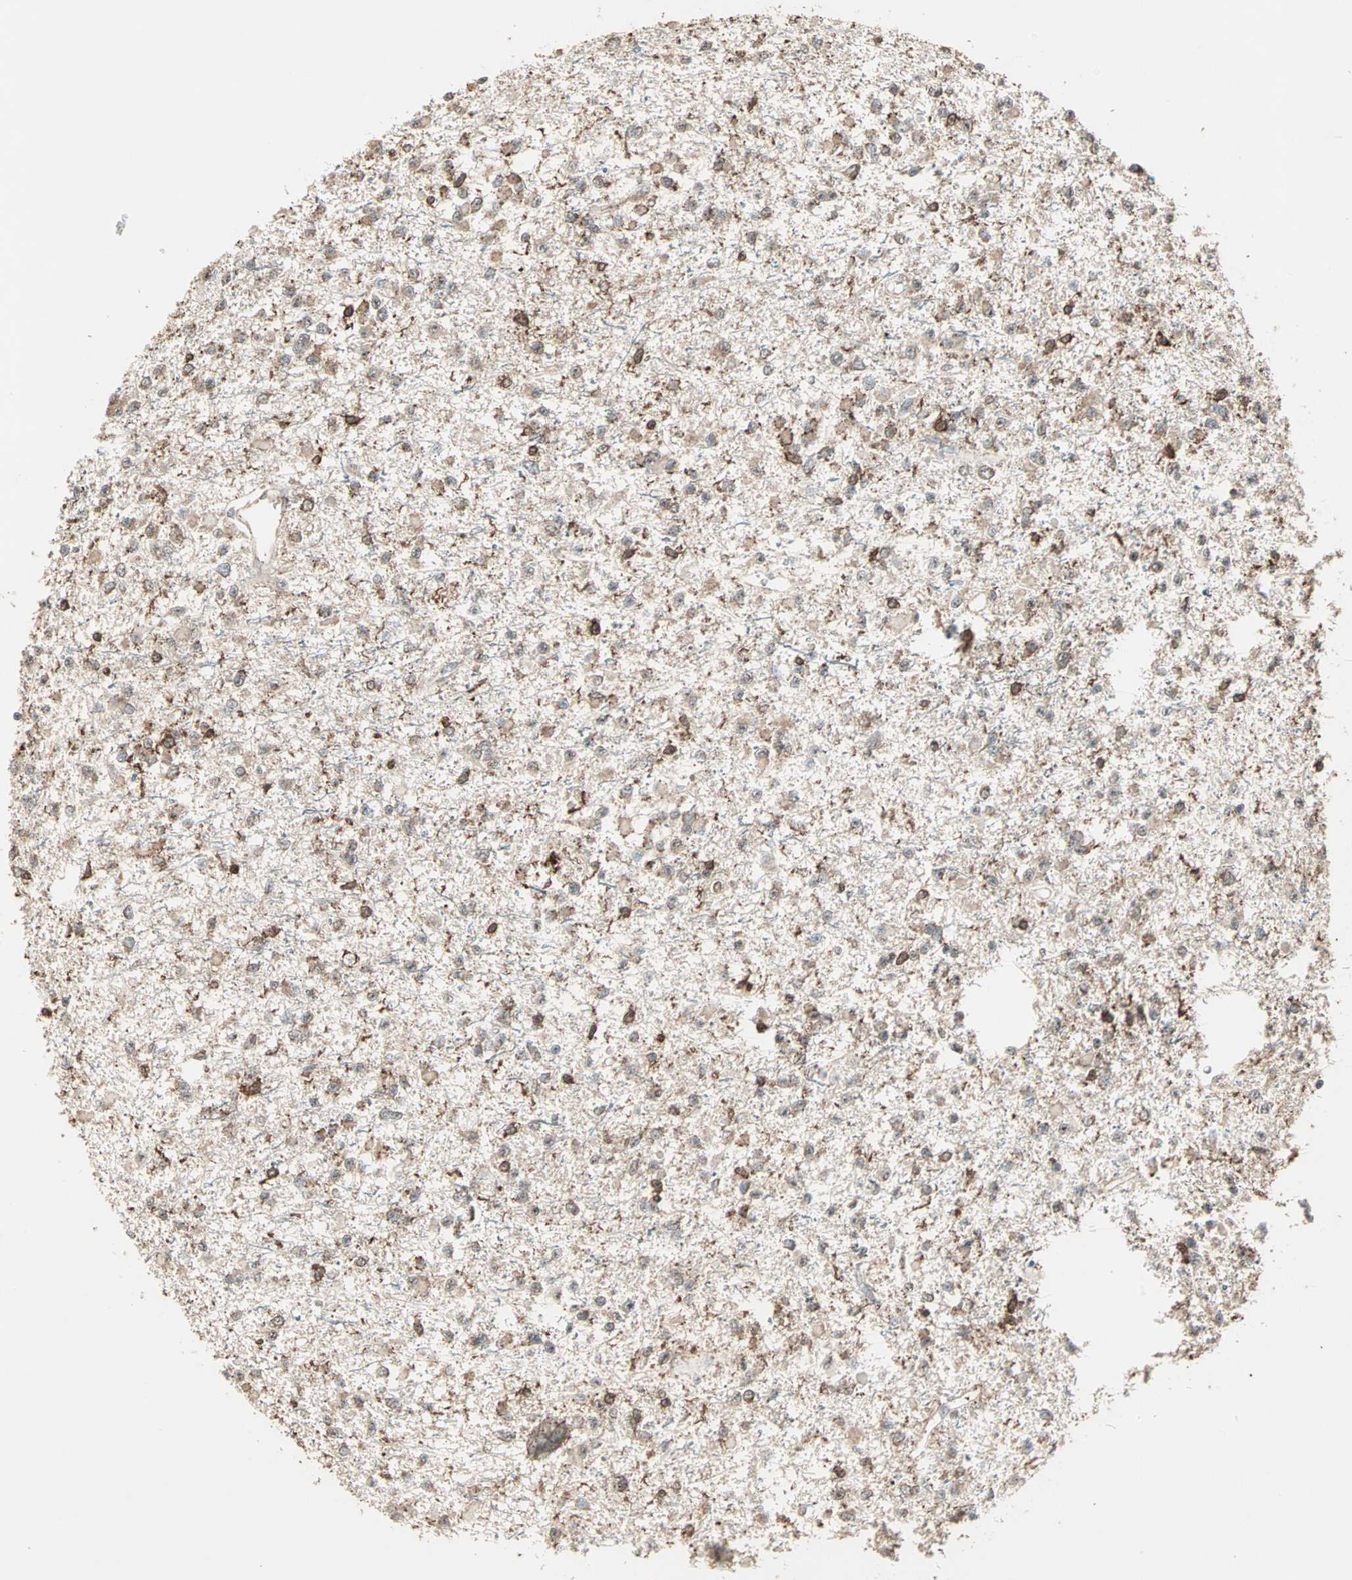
{"staining": {"intensity": "moderate", "quantity": "<25%", "location": "cytoplasmic/membranous"}, "tissue": "glioma", "cell_type": "Tumor cells", "image_type": "cancer", "snomed": [{"axis": "morphology", "description": "Glioma, malignant, Low grade"}, {"axis": "topography", "description": "Brain"}], "caption": "Protein staining exhibits moderate cytoplasmic/membranous positivity in about <25% of tumor cells in malignant glioma (low-grade). (brown staining indicates protein expression, while blue staining denotes nuclei).", "gene": "MMP3", "patient": {"sex": "female", "age": 22}}